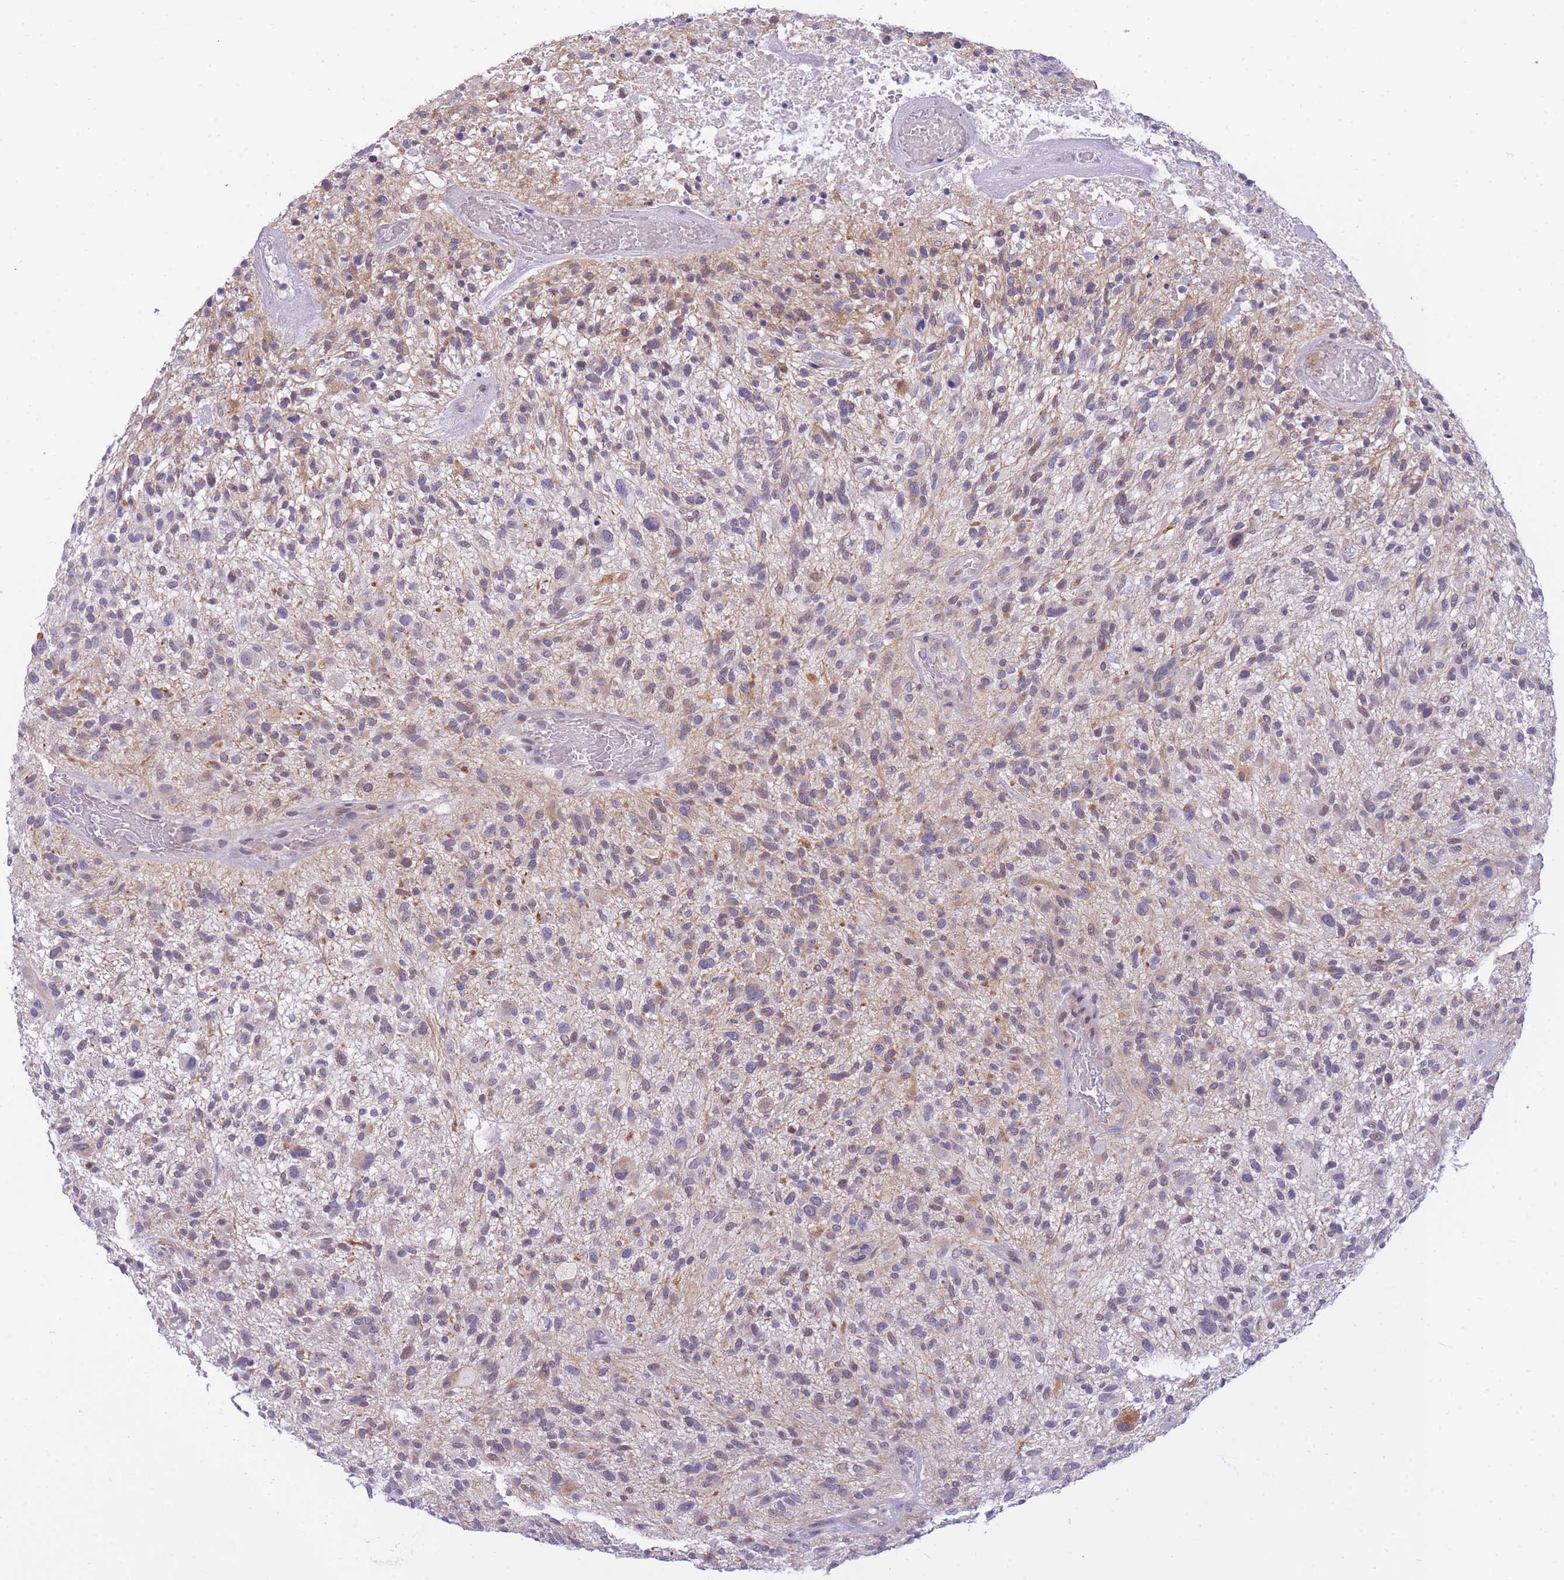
{"staining": {"intensity": "weak", "quantity": "25%-75%", "location": "cytoplasmic/membranous,nuclear"}, "tissue": "glioma", "cell_type": "Tumor cells", "image_type": "cancer", "snomed": [{"axis": "morphology", "description": "Glioma, malignant, High grade"}, {"axis": "topography", "description": "Brain"}], "caption": "This histopathology image shows IHC staining of glioma, with low weak cytoplasmic/membranous and nuclear staining in about 25%-75% of tumor cells.", "gene": "PRR23B", "patient": {"sex": "male", "age": 47}}